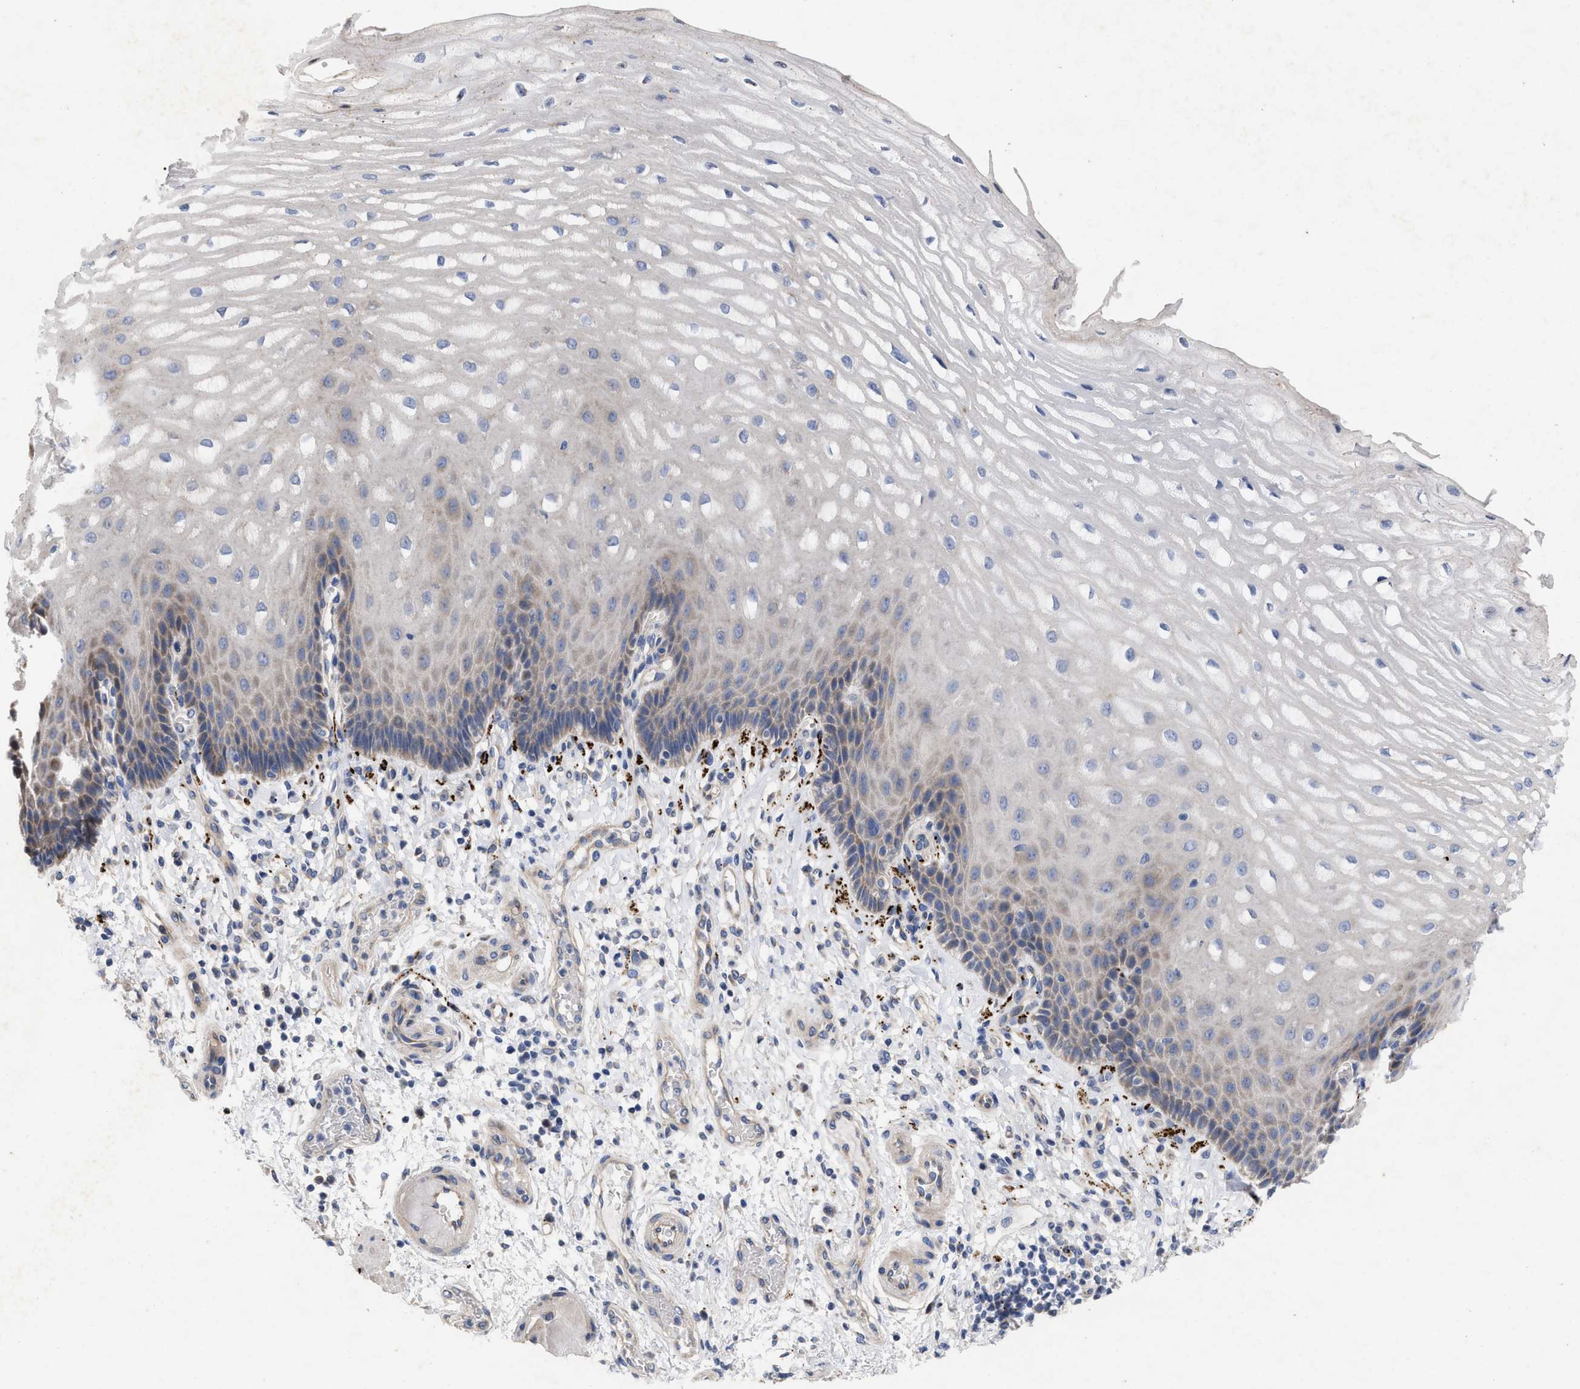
{"staining": {"intensity": "moderate", "quantity": "<25%", "location": "cytoplasmic/membranous"}, "tissue": "esophagus", "cell_type": "Squamous epithelial cells", "image_type": "normal", "snomed": [{"axis": "morphology", "description": "Normal tissue, NOS"}, {"axis": "topography", "description": "Esophagus"}], "caption": "This histopathology image shows immunohistochemistry staining of benign esophagus, with low moderate cytoplasmic/membranous positivity in approximately <25% of squamous epithelial cells.", "gene": "VIP", "patient": {"sex": "male", "age": 54}}